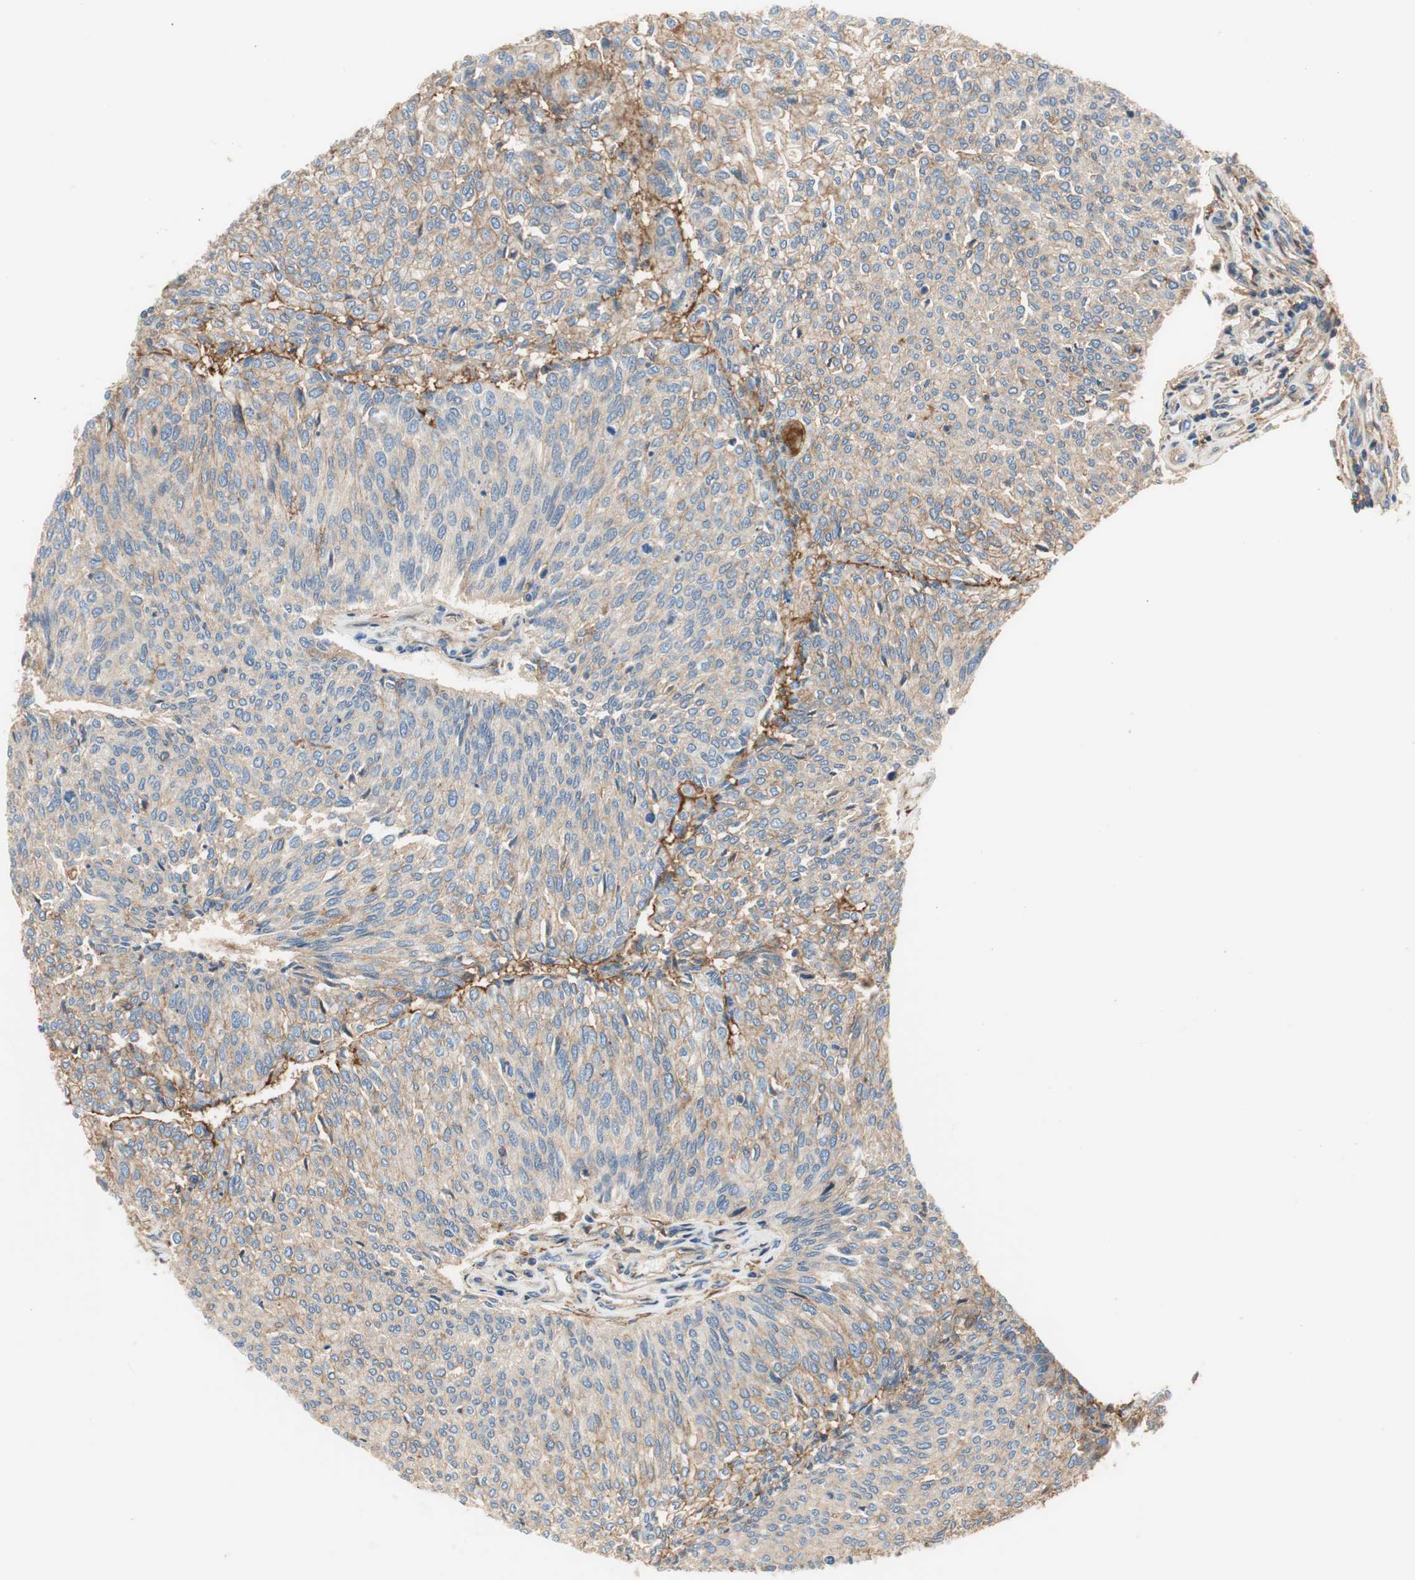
{"staining": {"intensity": "moderate", "quantity": "<25%", "location": "cytoplasmic/membranous"}, "tissue": "urothelial cancer", "cell_type": "Tumor cells", "image_type": "cancer", "snomed": [{"axis": "morphology", "description": "Urothelial carcinoma, Low grade"}, {"axis": "topography", "description": "Urinary bladder"}], "caption": "A low amount of moderate cytoplasmic/membranous positivity is appreciated in about <25% of tumor cells in urothelial cancer tissue.", "gene": "IL1RL1", "patient": {"sex": "female", "age": 79}}